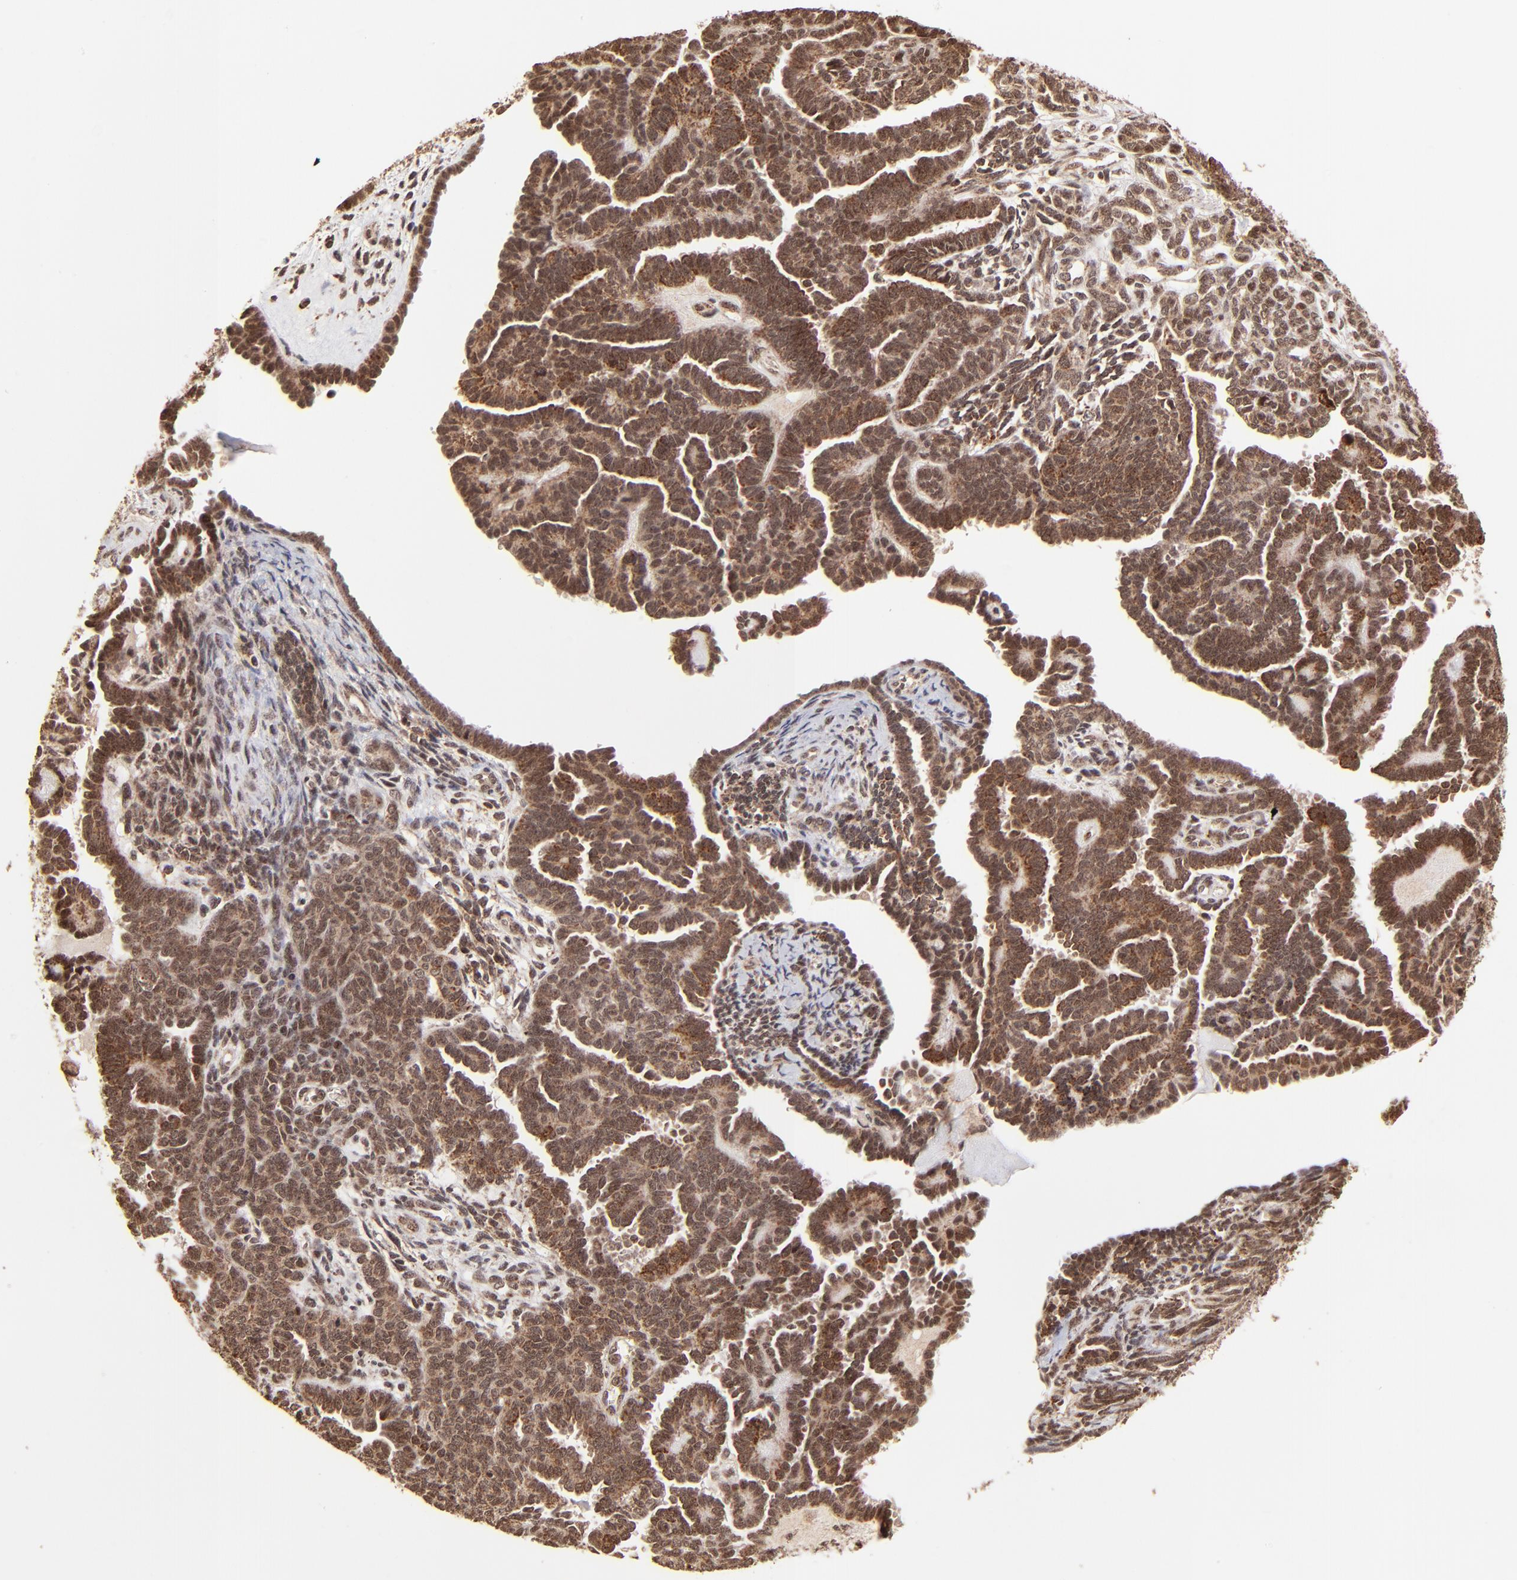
{"staining": {"intensity": "strong", "quantity": ">75%", "location": "cytoplasmic/membranous,nuclear"}, "tissue": "endometrial cancer", "cell_type": "Tumor cells", "image_type": "cancer", "snomed": [{"axis": "morphology", "description": "Neoplasm, malignant, NOS"}, {"axis": "topography", "description": "Endometrium"}], "caption": "Human malignant neoplasm (endometrial) stained for a protein (brown) reveals strong cytoplasmic/membranous and nuclear positive expression in about >75% of tumor cells.", "gene": "MED15", "patient": {"sex": "female", "age": 74}}